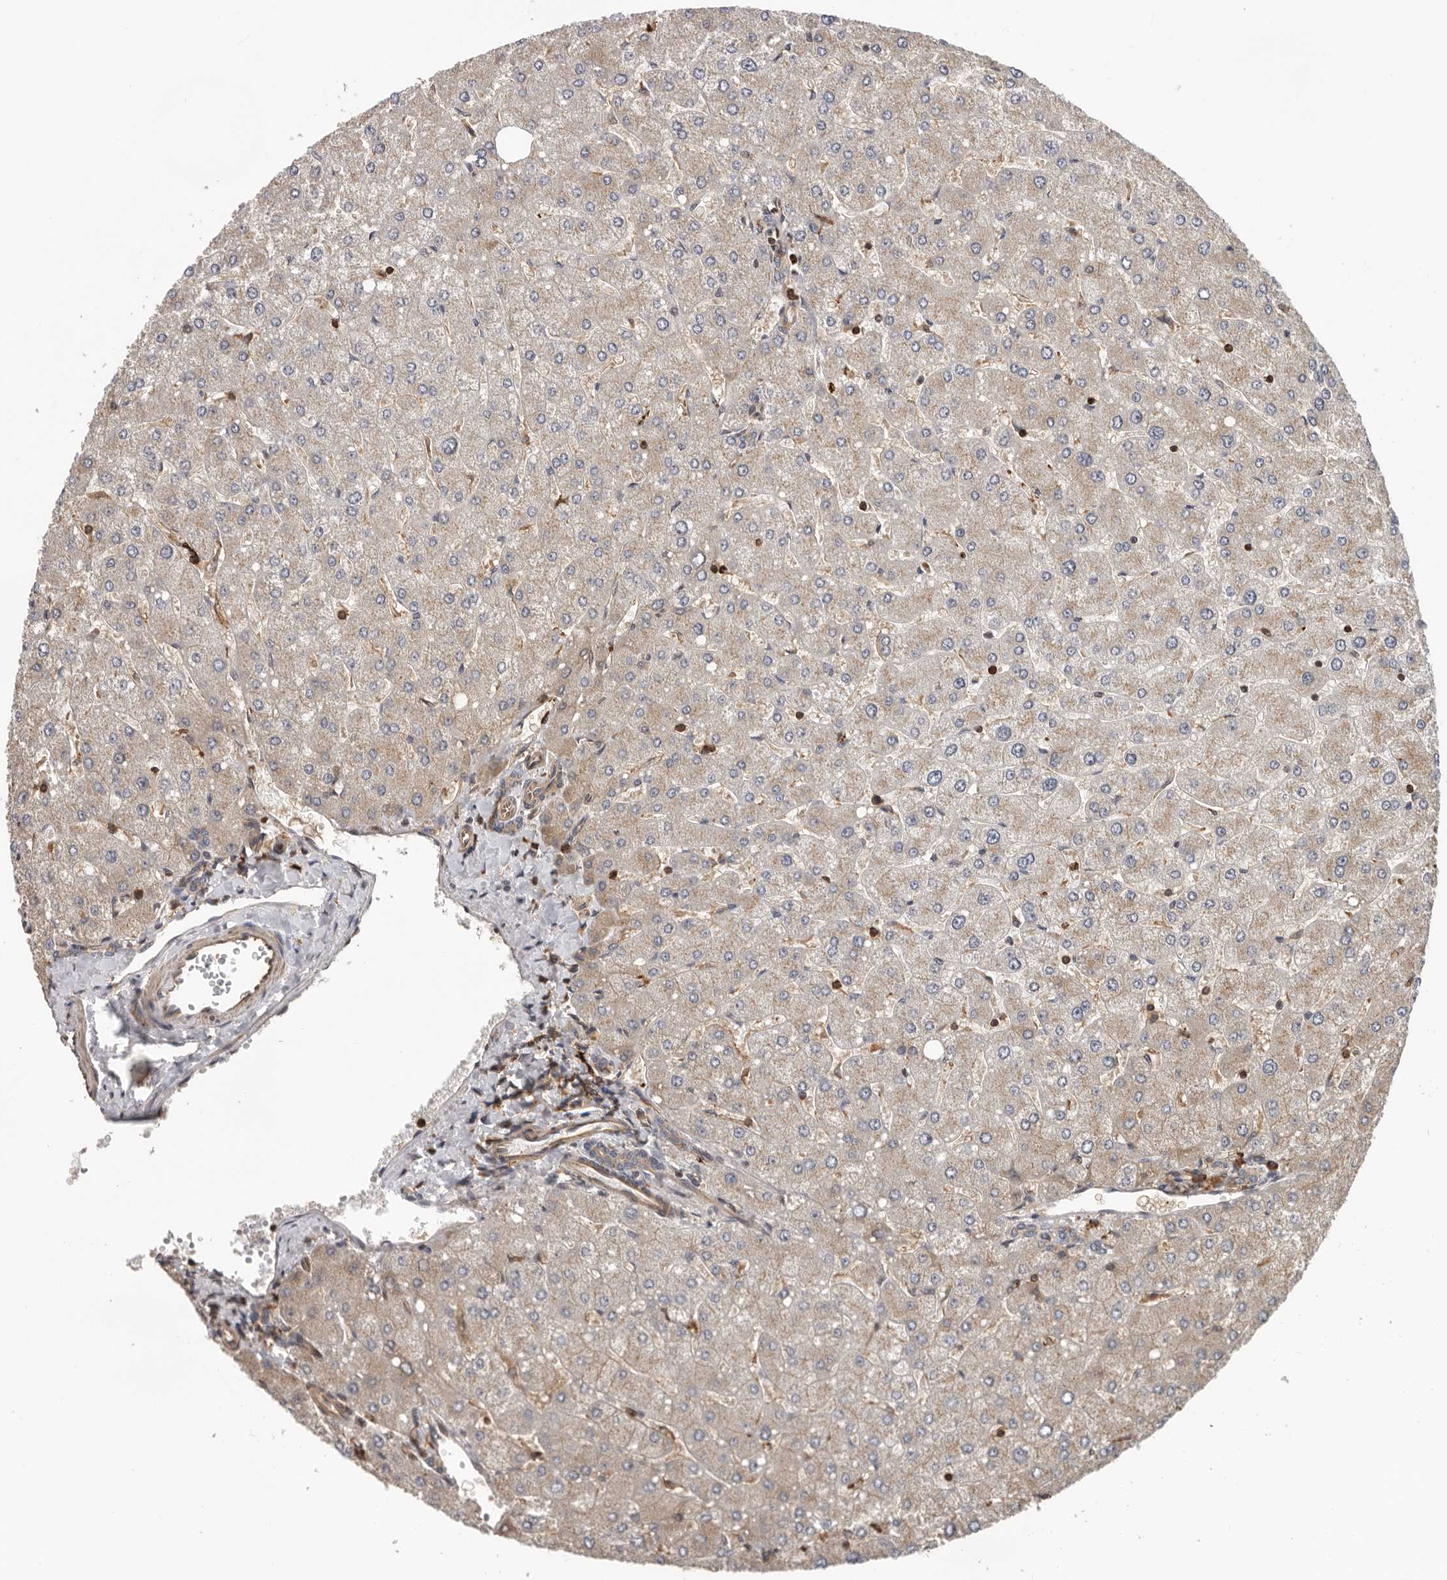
{"staining": {"intensity": "weak", "quantity": ">75%", "location": "cytoplasmic/membranous"}, "tissue": "liver", "cell_type": "Cholangiocytes", "image_type": "normal", "snomed": [{"axis": "morphology", "description": "Normal tissue, NOS"}, {"axis": "topography", "description": "Liver"}], "caption": "Immunohistochemistry (IHC) micrograph of normal liver stained for a protein (brown), which shows low levels of weak cytoplasmic/membranous expression in approximately >75% of cholangiocytes.", "gene": "RNF157", "patient": {"sex": "male", "age": 55}}